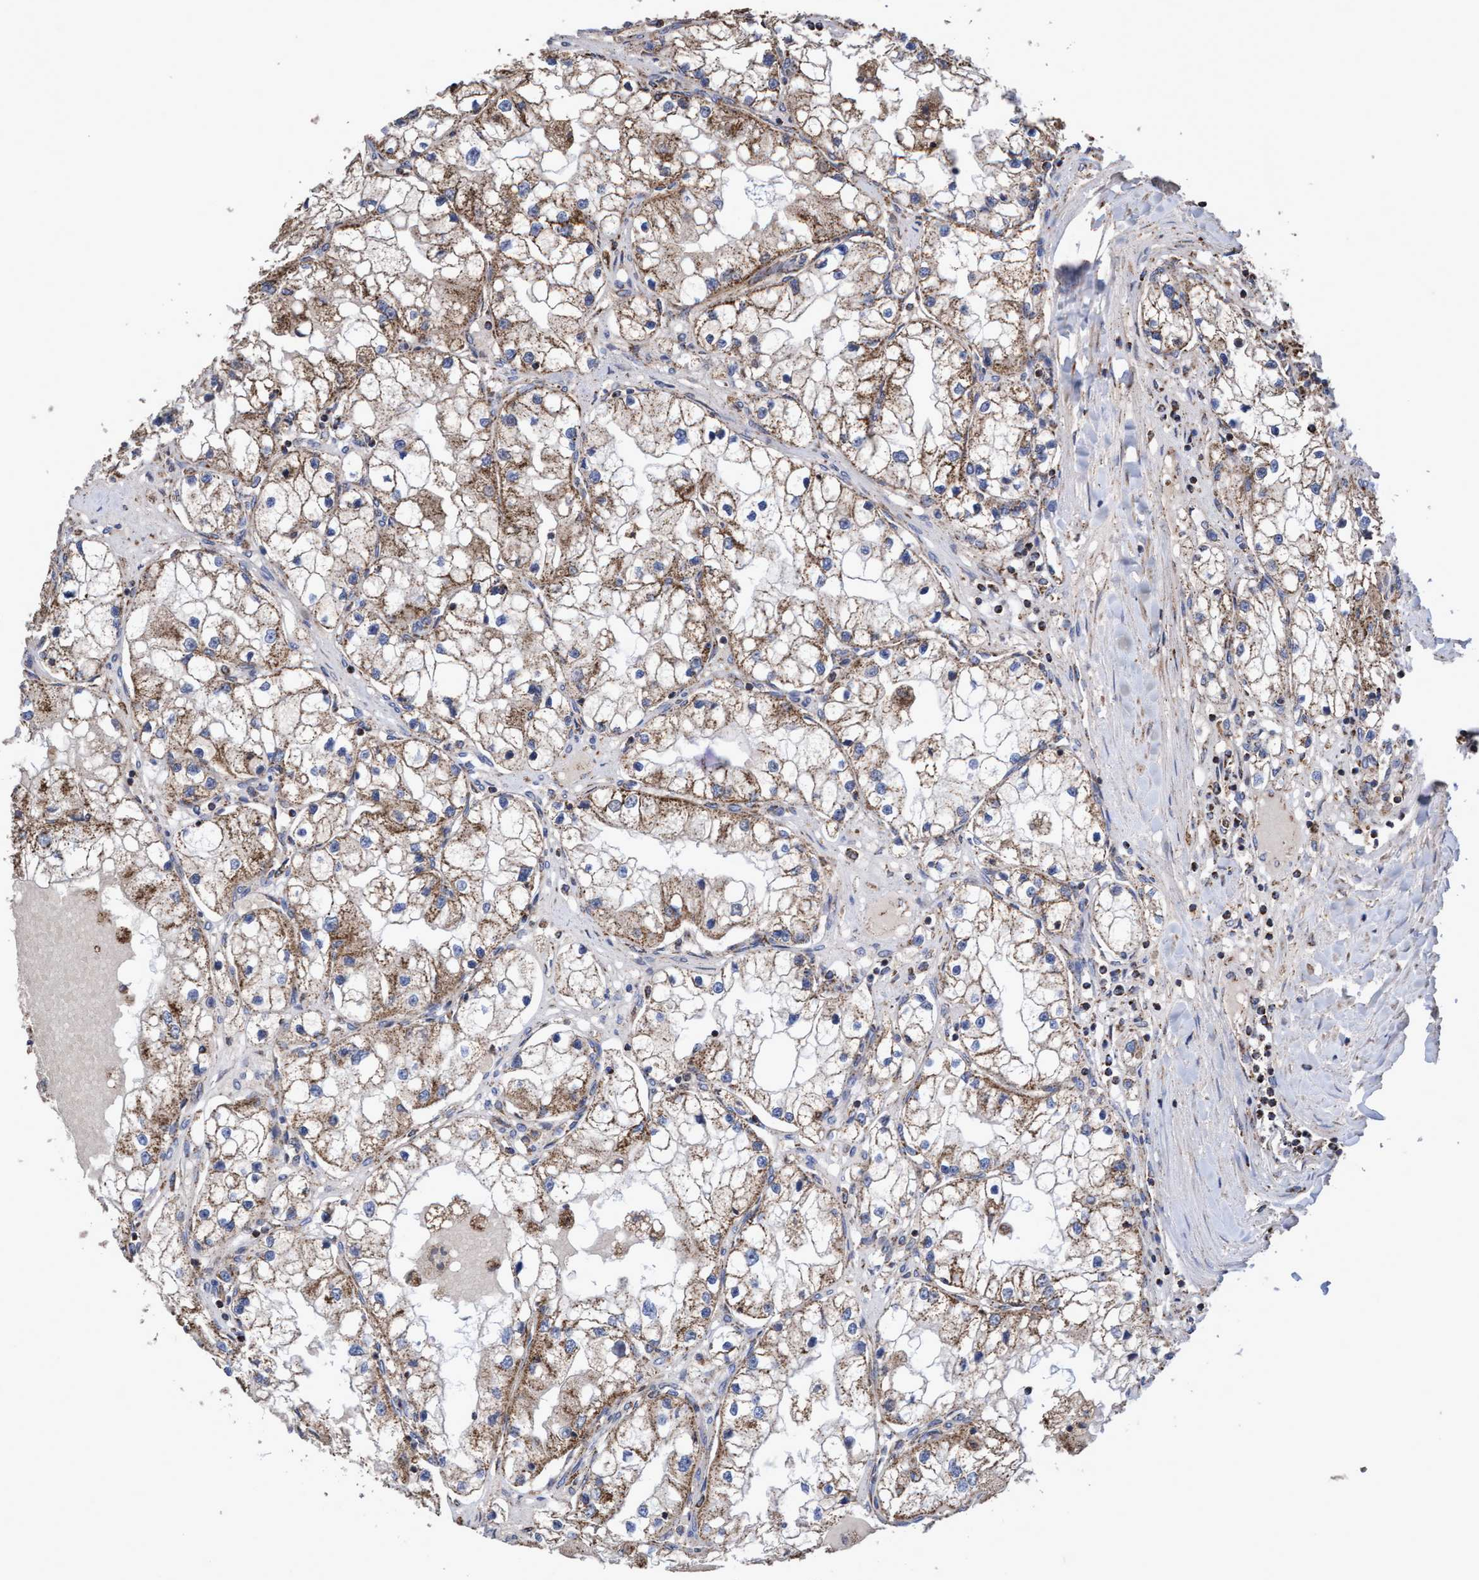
{"staining": {"intensity": "moderate", "quantity": ">75%", "location": "cytoplasmic/membranous"}, "tissue": "renal cancer", "cell_type": "Tumor cells", "image_type": "cancer", "snomed": [{"axis": "morphology", "description": "Adenocarcinoma, NOS"}, {"axis": "topography", "description": "Kidney"}], "caption": "Adenocarcinoma (renal) stained for a protein shows moderate cytoplasmic/membranous positivity in tumor cells.", "gene": "COBL", "patient": {"sex": "male", "age": 68}}